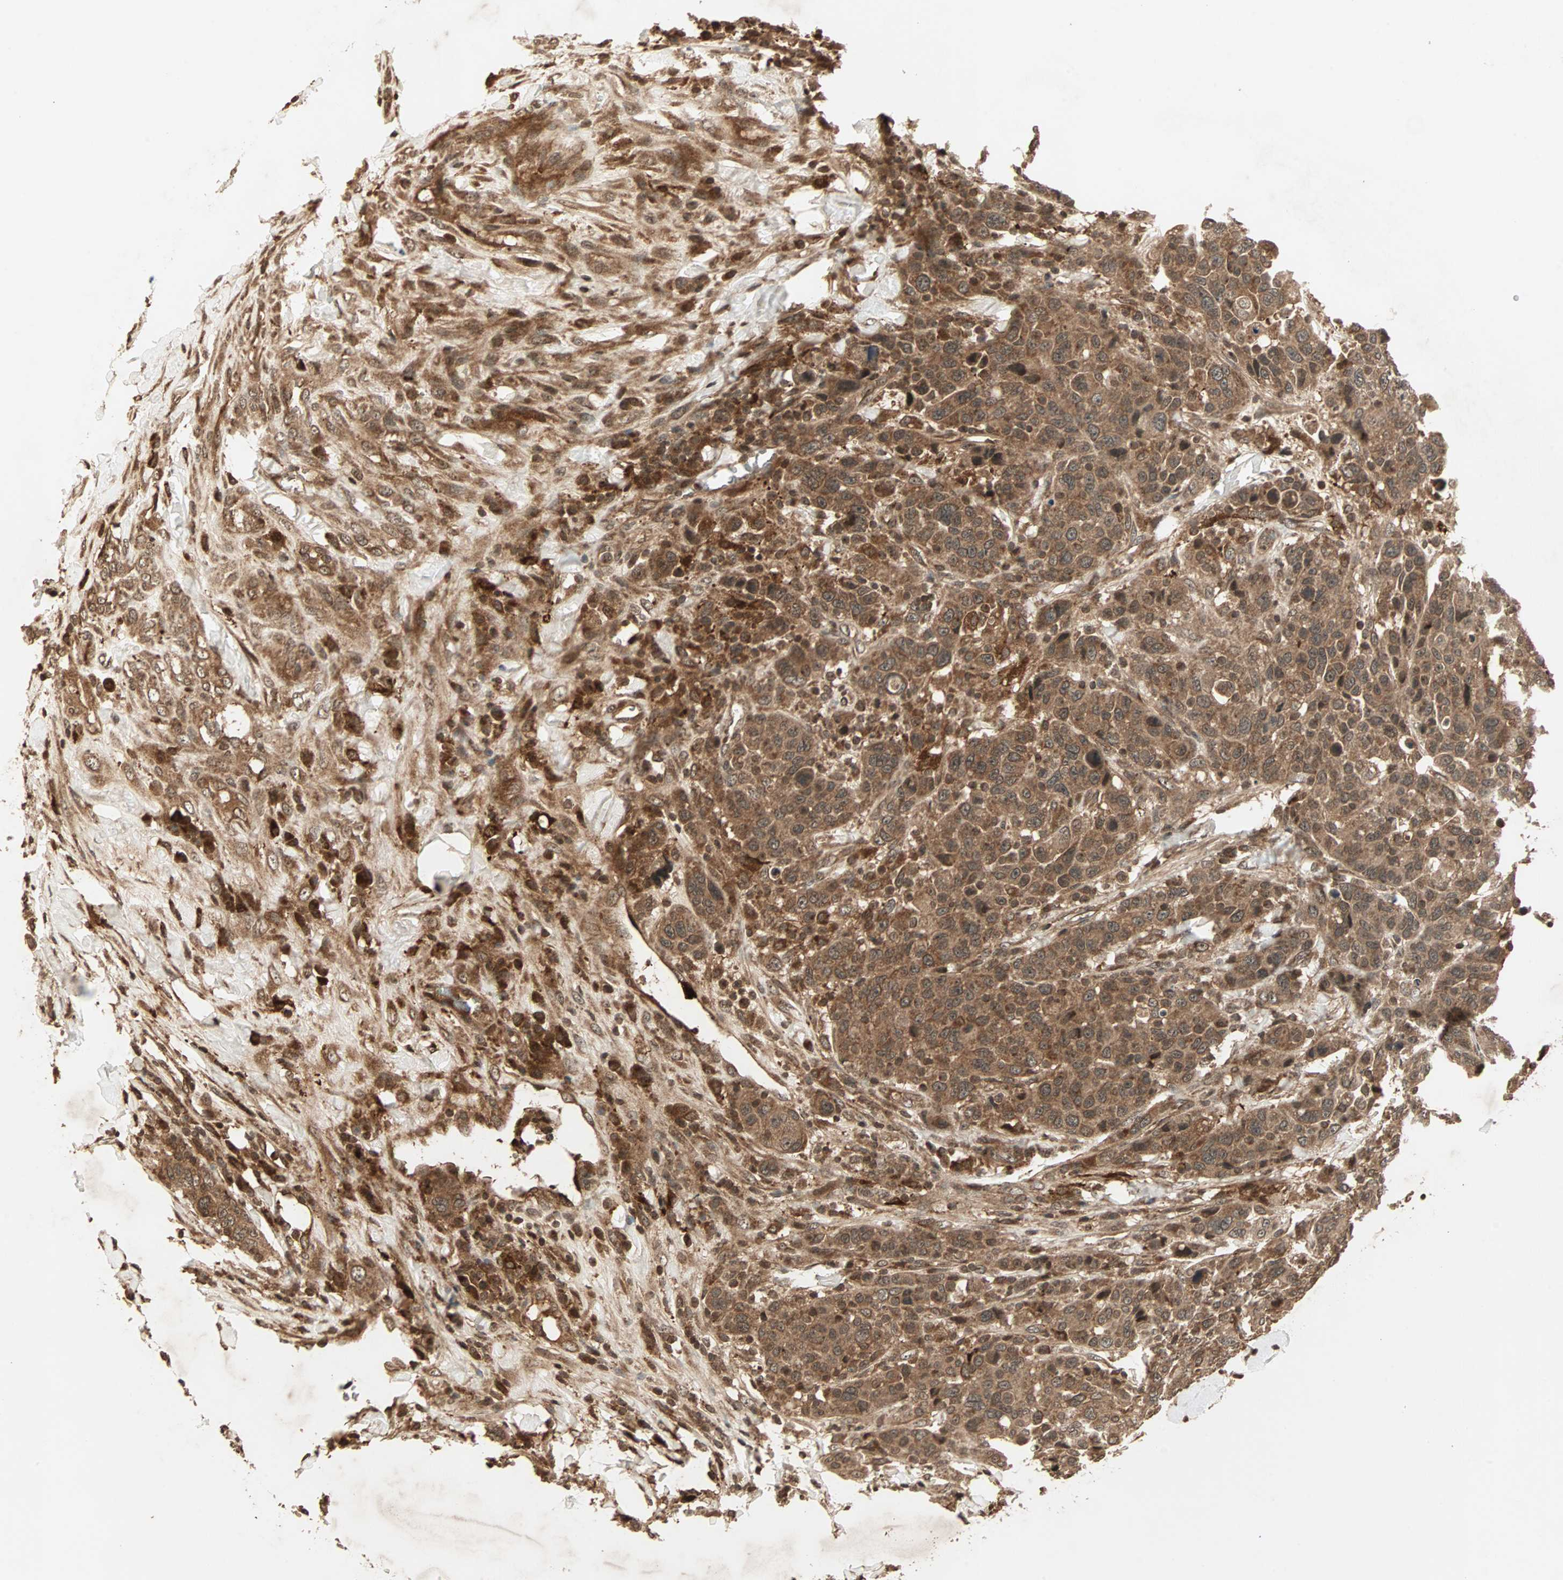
{"staining": {"intensity": "moderate", "quantity": ">75%", "location": "cytoplasmic/membranous"}, "tissue": "breast cancer", "cell_type": "Tumor cells", "image_type": "cancer", "snomed": [{"axis": "morphology", "description": "Duct carcinoma"}, {"axis": "topography", "description": "Breast"}], "caption": "Human infiltrating ductal carcinoma (breast) stained with a protein marker exhibits moderate staining in tumor cells.", "gene": "RFFL", "patient": {"sex": "female", "age": 37}}